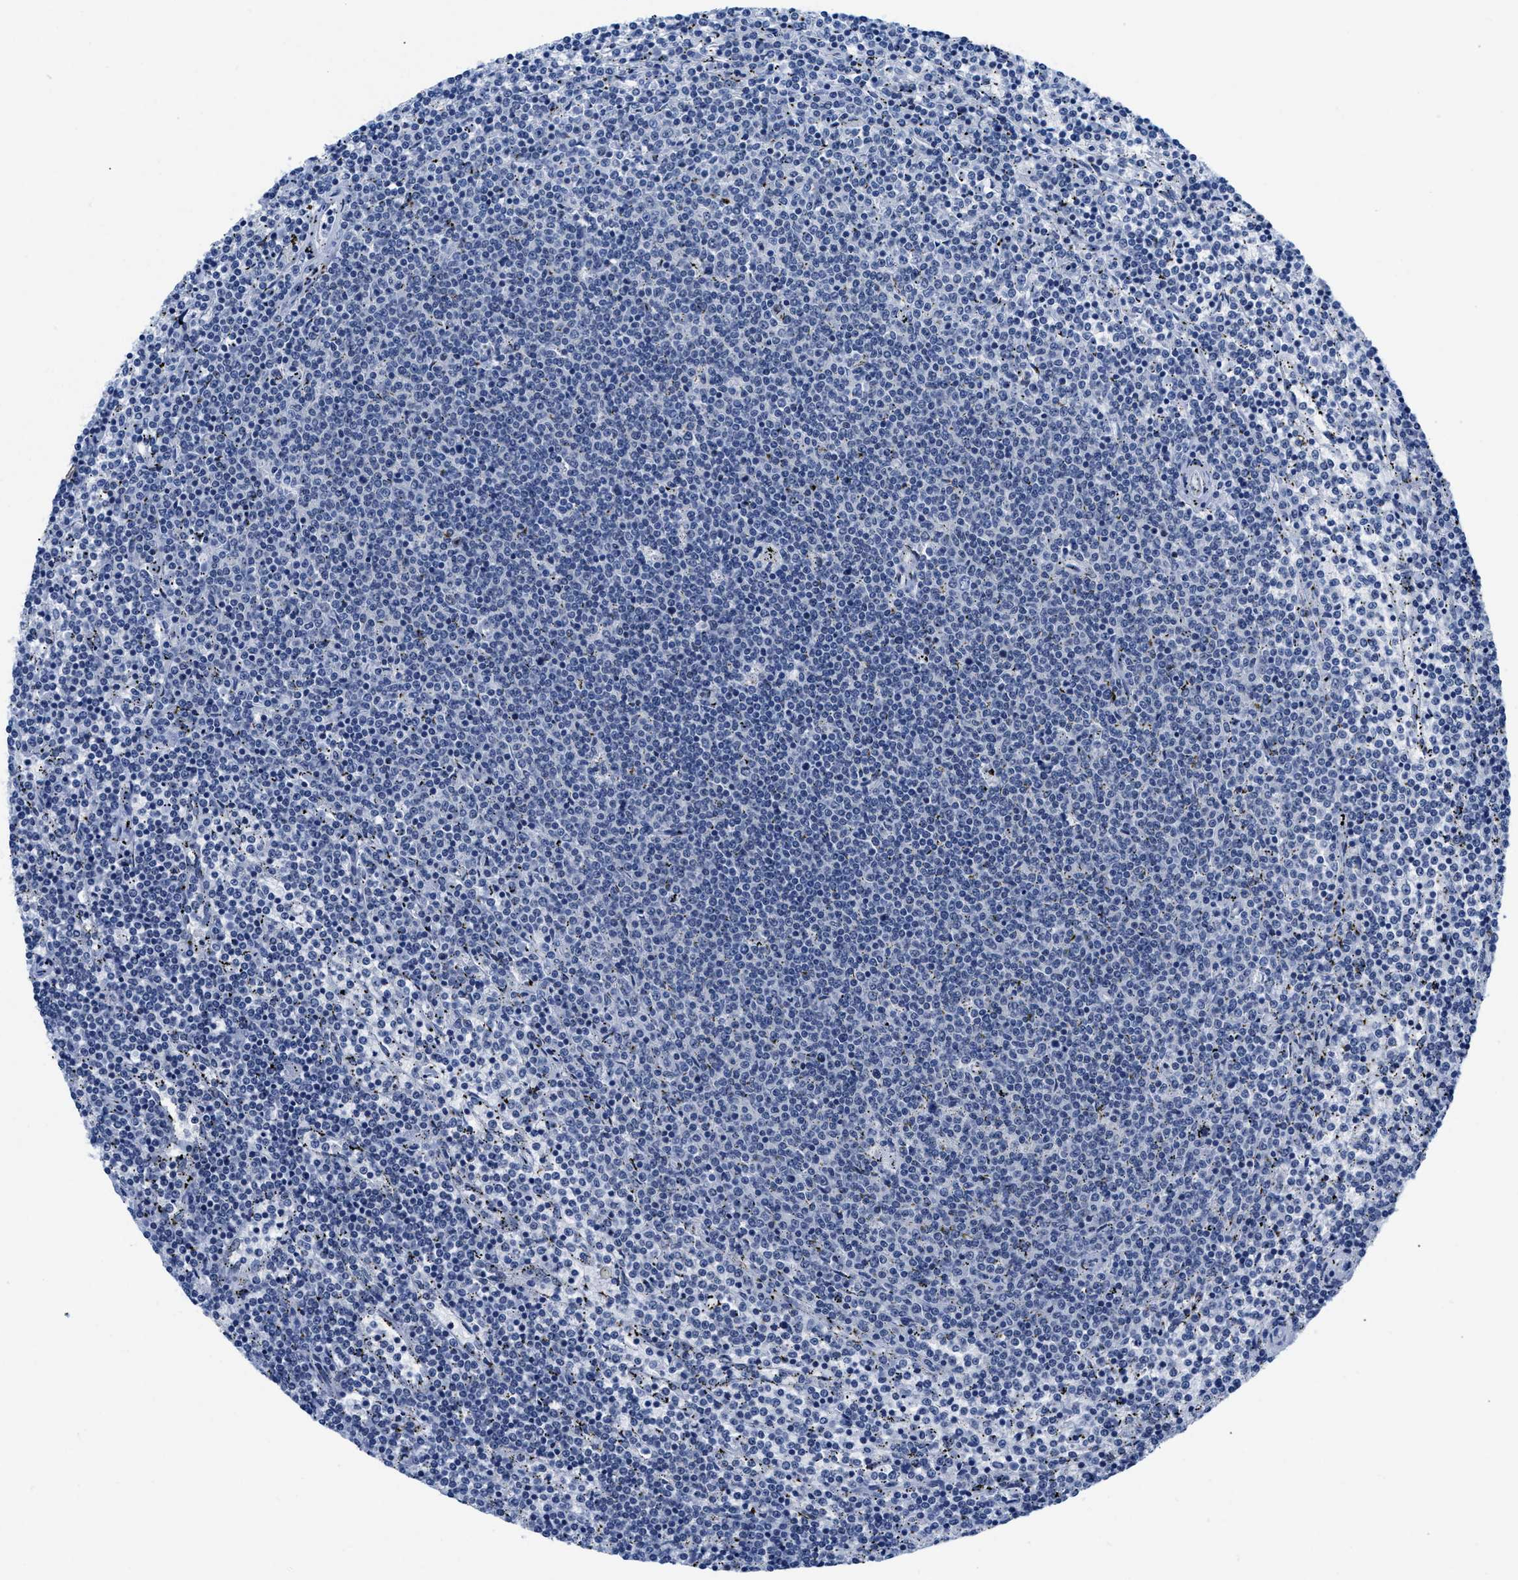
{"staining": {"intensity": "negative", "quantity": "none", "location": "none"}, "tissue": "lymphoma", "cell_type": "Tumor cells", "image_type": "cancer", "snomed": [{"axis": "morphology", "description": "Malignant lymphoma, non-Hodgkin's type, Low grade"}, {"axis": "topography", "description": "Spleen"}], "caption": "Immunohistochemistry of low-grade malignant lymphoma, non-Hodgkin's type shows no expression in tumor cells.", "gene": "CTBP1", "patient": {"sex": "female", "age": 50}}